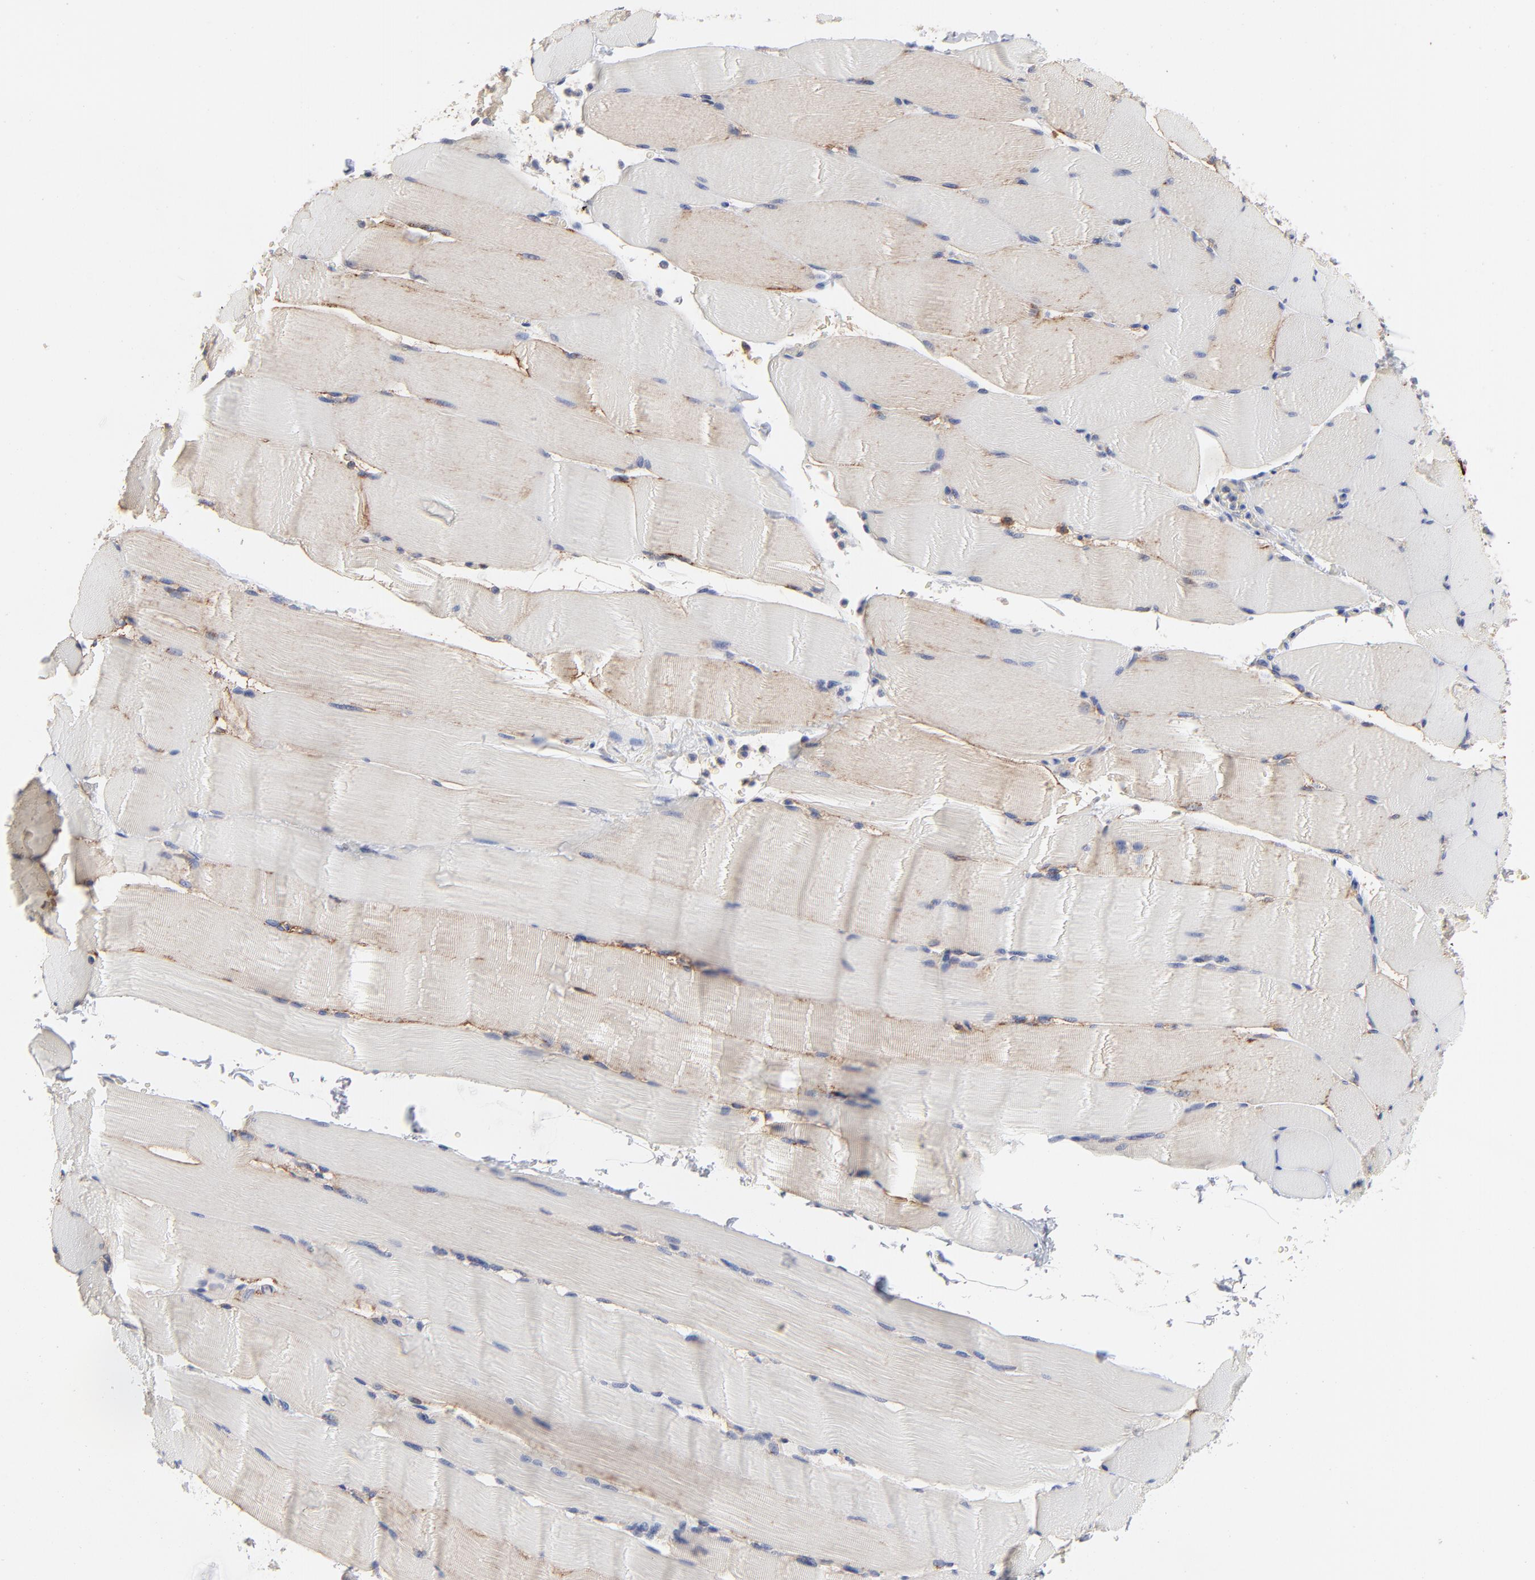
{"staining": {"intensity": "weak", "quantity": "25%-75%", "location": "cytoplasmic/membranous"}, "tissue": "skeletal muscle", "cell_type": "Myocytes", "image_type": "normal", "snomed": [{"axis": "morphology", "description": "Normal tissue, NOS"}, {"axis": "topography", "description": "Skeletal muscle"}], "caption": "A histopathology image showing weak cytoplasmic/membranous staining in approximately 25%-75% of myocytes in benign skeletal muscle, as visualized by brown immunohistochemical staining.", "gene": "SLC16A1", "patient": {"sex": "male", "age": 62}}